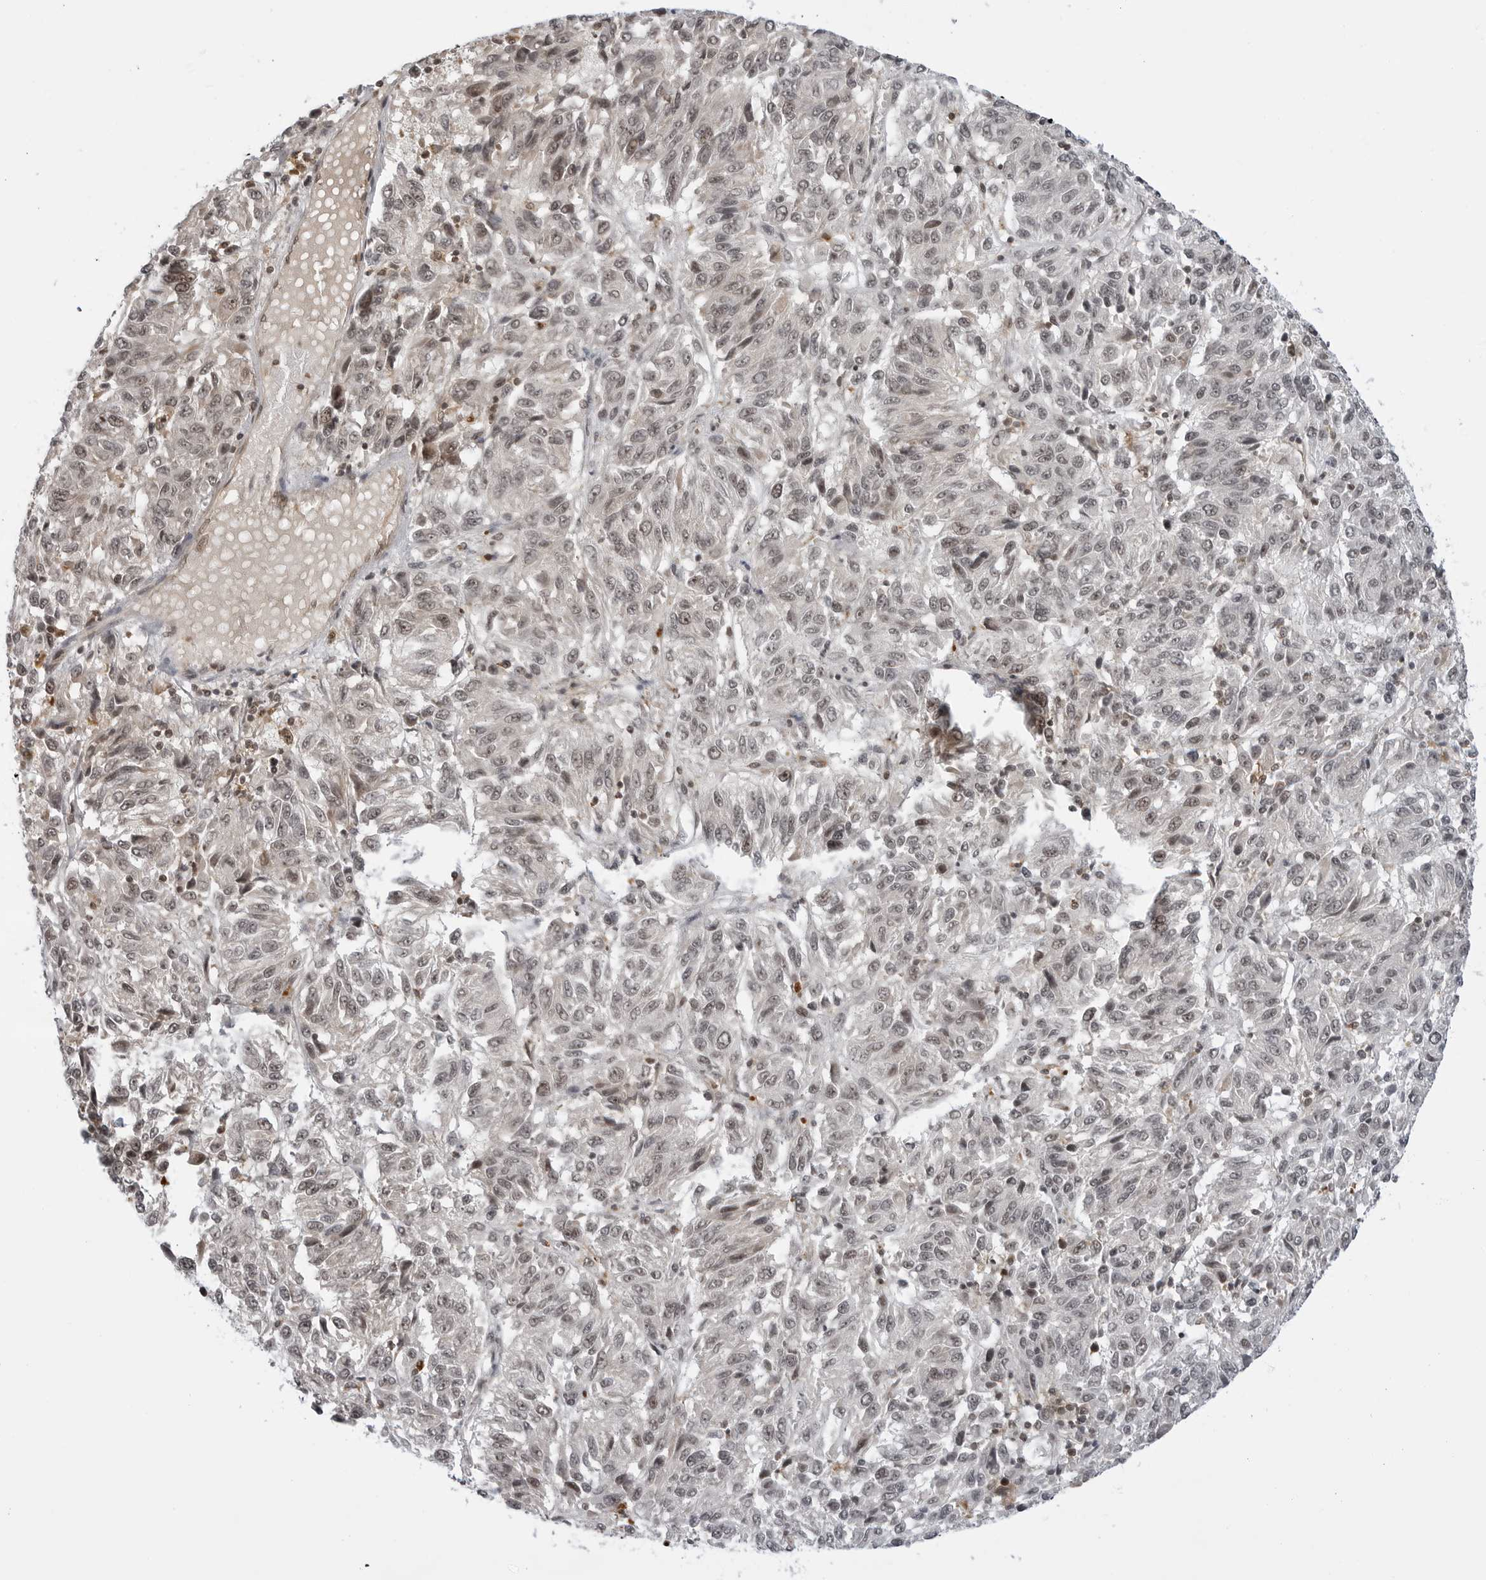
{"staining": {"intensity": "moderate", "quantity": "25%-75%", "location": "cytoplasmic/membranous,nuclear"}, "tissue": "melanoma", "cell_type": "Tumor cells", "image_type": "cancer", "snomed": [{"axis": "morphology", "description": "Malignant melanoma, NOS"}, {"axis": "topography", "description": "Skin"}], "caption": "Moderate cytoplasmic/membranous and nuclear positivity for a protein is identified in approximately 25%-75% of tumor cells of malignant melanoma using immunohistochemistry.", "gene": "C8orf33", "patient": {"sex": "female", "age": 82}}